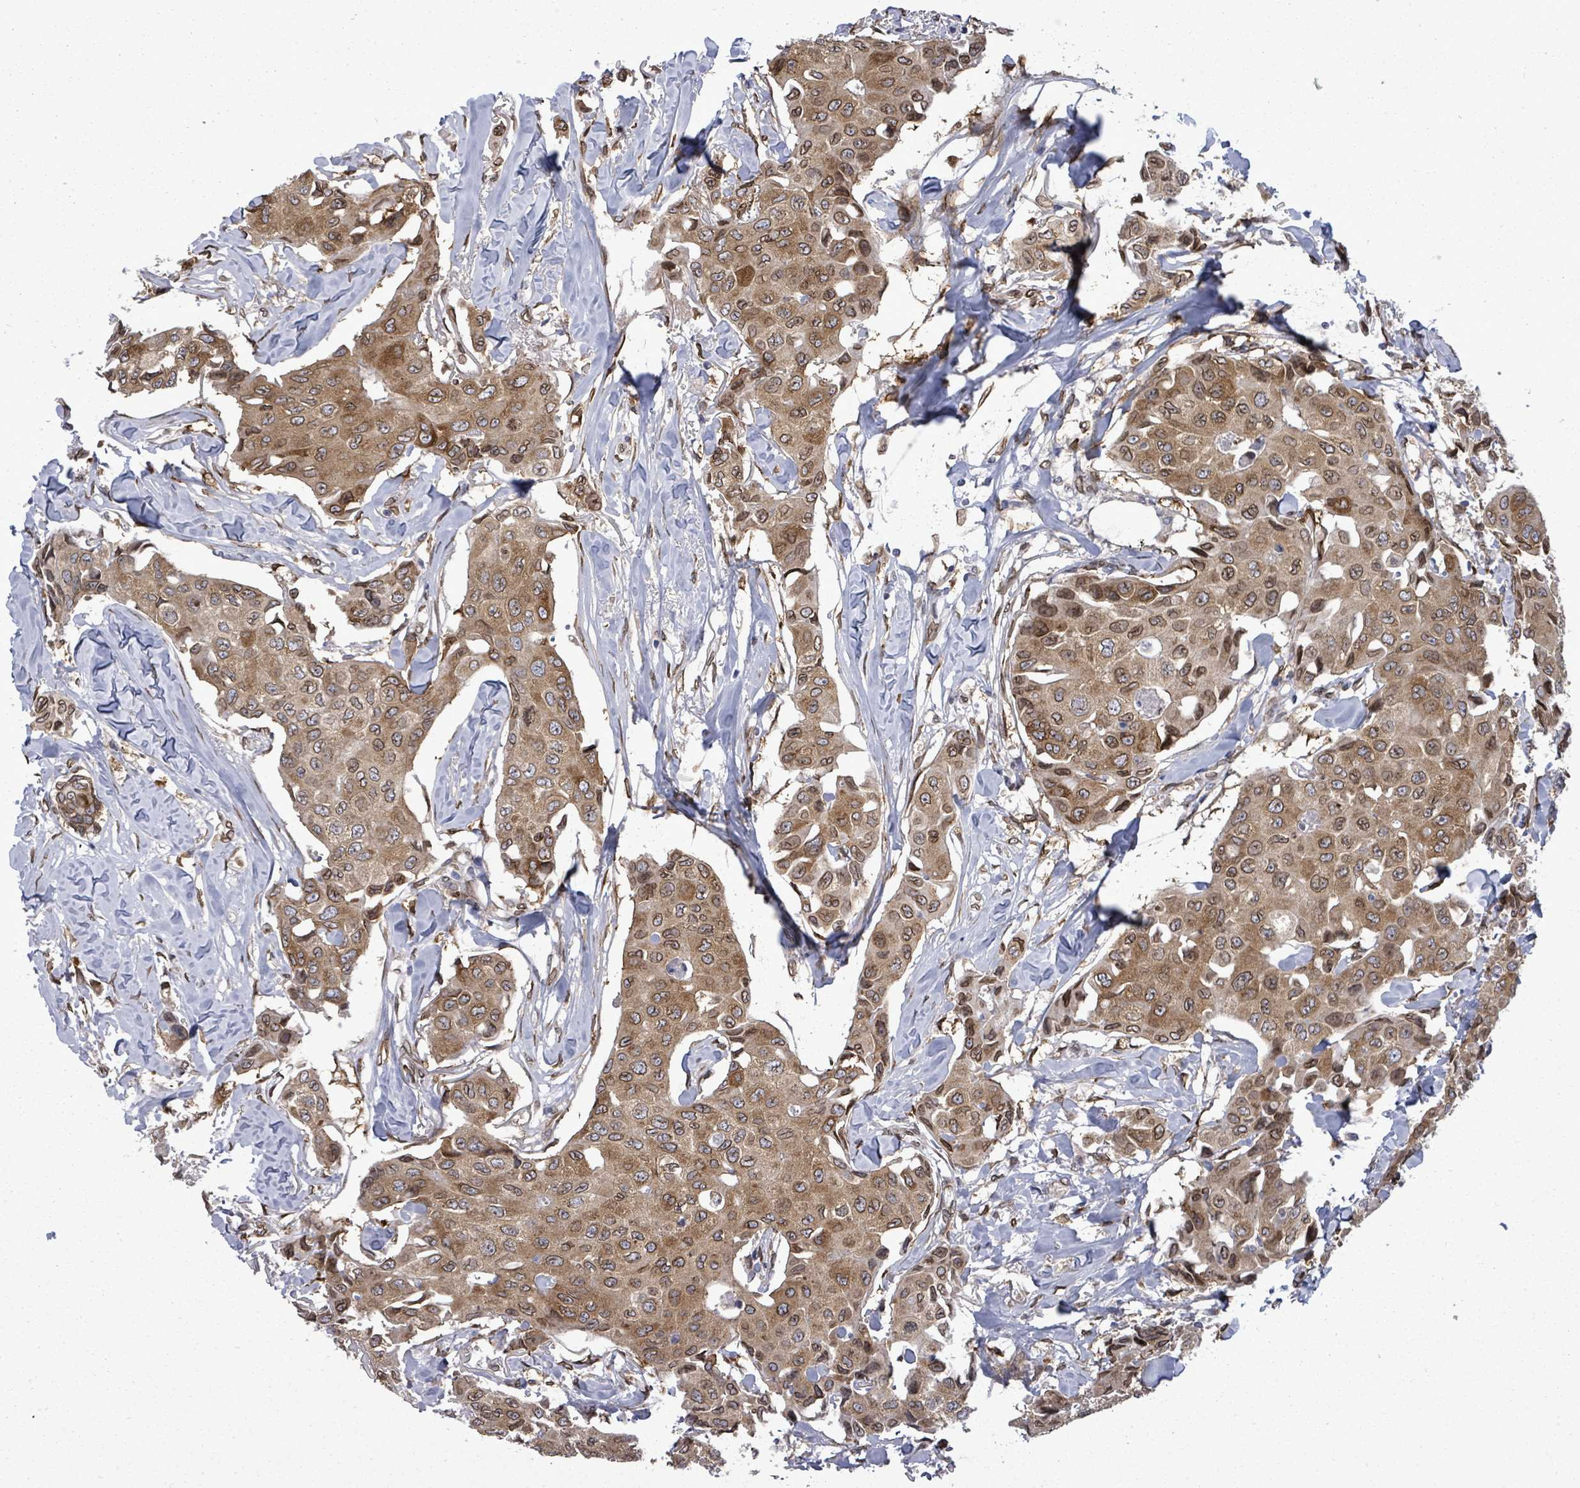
{"staining": {"intensity": "moderate", "quantity": ">75%", "location": "cytoplasmic/membranous,nuclear"}, "tissue": "breast cancer", "cell_type": "Tumor cells", "image_type": "cancer", "snomed": [{"axis": "morphology", "description": "Duct carcinoma"}, {"axis": "topography", "description": "Breast"}], "caption": "IHC image of neoplastic tissue: breast cancer (intraductal carcinoma) stained using immunohistochemistry (IHC) displays medium levels of moderate protein expression localized specifically in the cytoplasmic/membranous and nuclear of tumor cells, appearing as a cytoplasmic/membranous and nuclear brown color.", "gene": "ARFGAP1", "patient": {"sex": "female", "age": 80}}